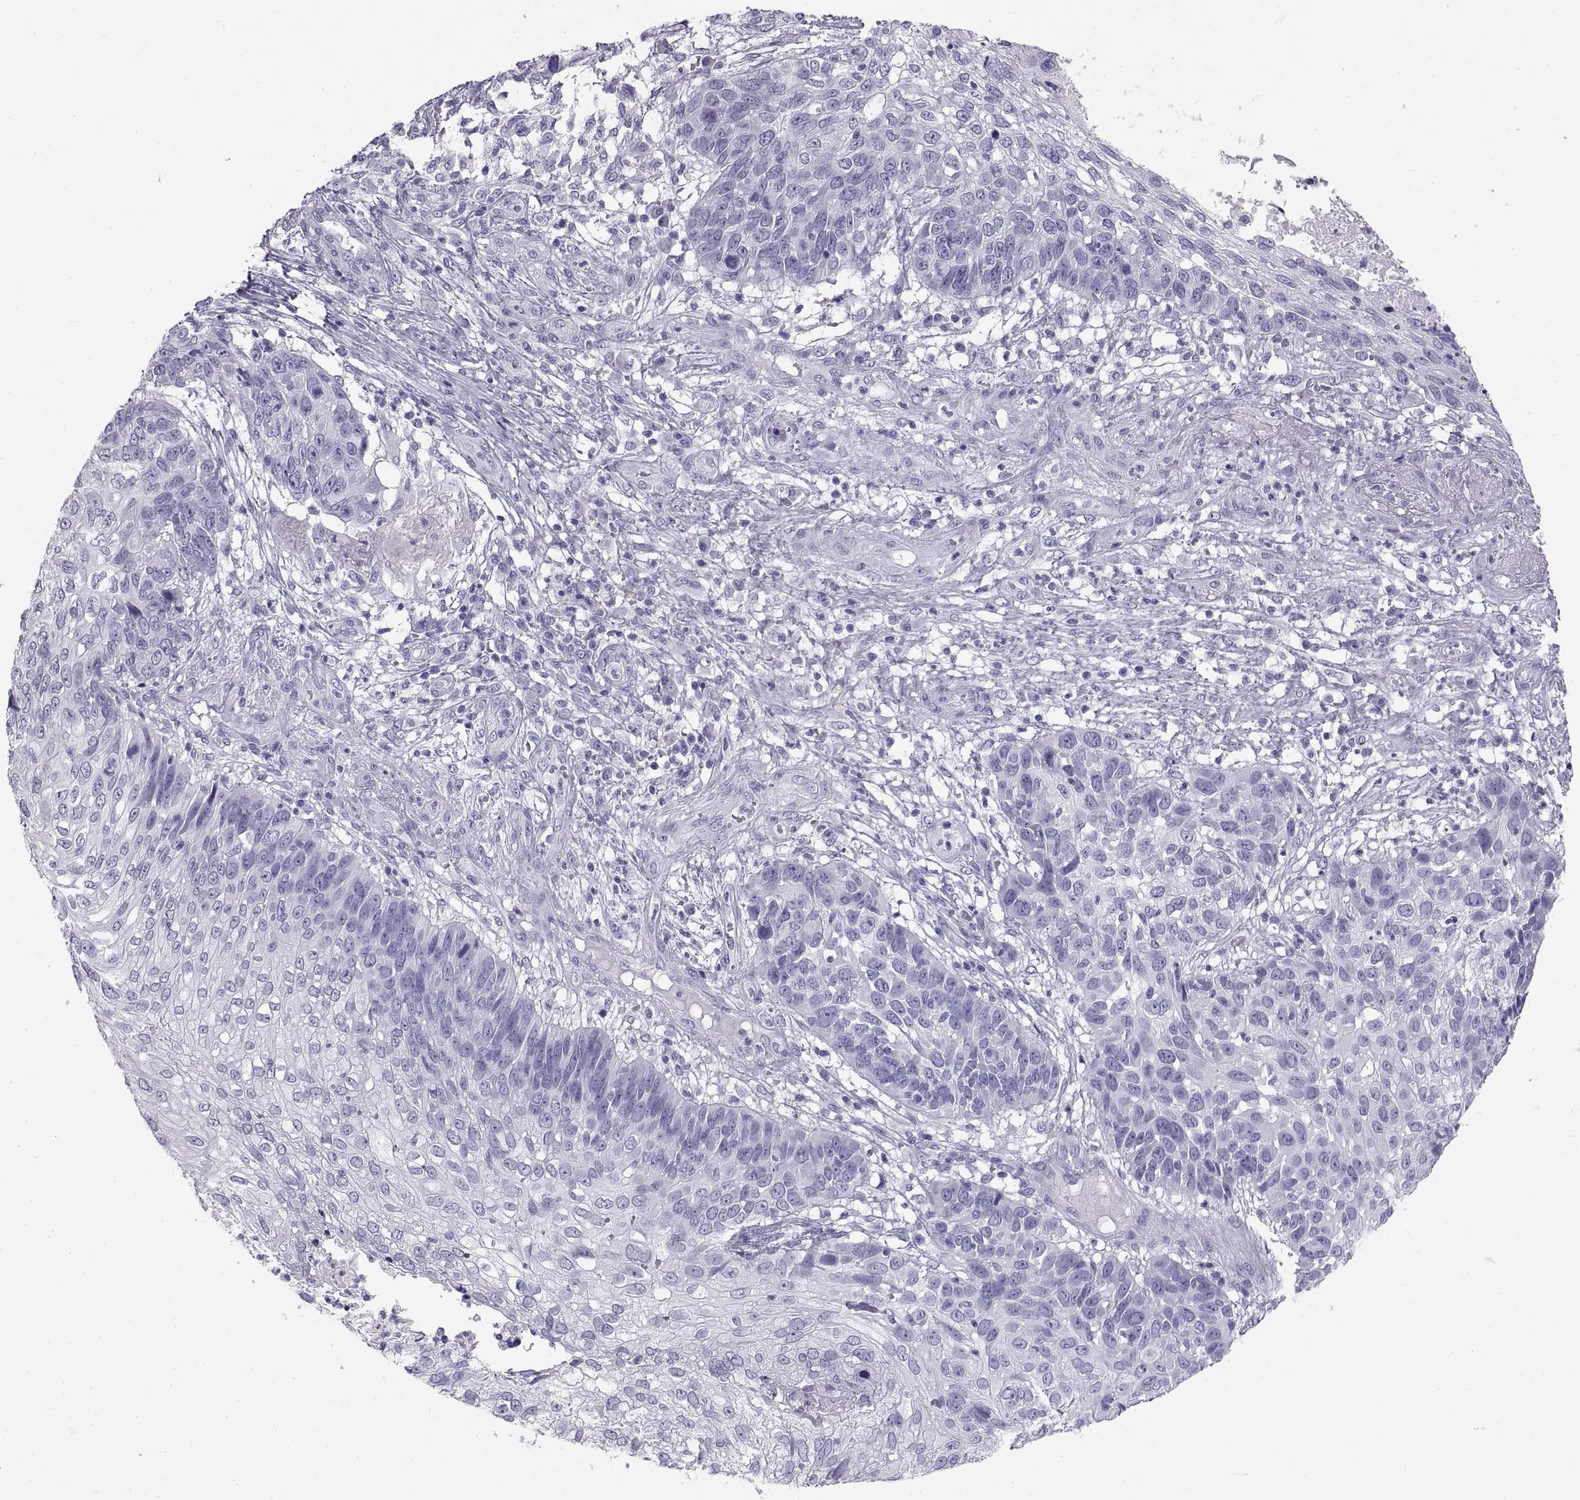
{"staining": {"intensity": "negative", "quantity": "none", "location": "none"}, "tissue": "skin cancer", "cell_type": "Tumor cells", "image_type": "cancer", "snomed": [{"axis": "morphology", "description": "Squamous cell carcinoma, NOS"}, {"axis": "topography", "description": "Skin"}], "caption": "Immunohistochemistry (IHC) of skin cancer reveals no staining in tumor cells.", "gene": "RLBP1", "patient": {"sex": "male", "age": 92}}